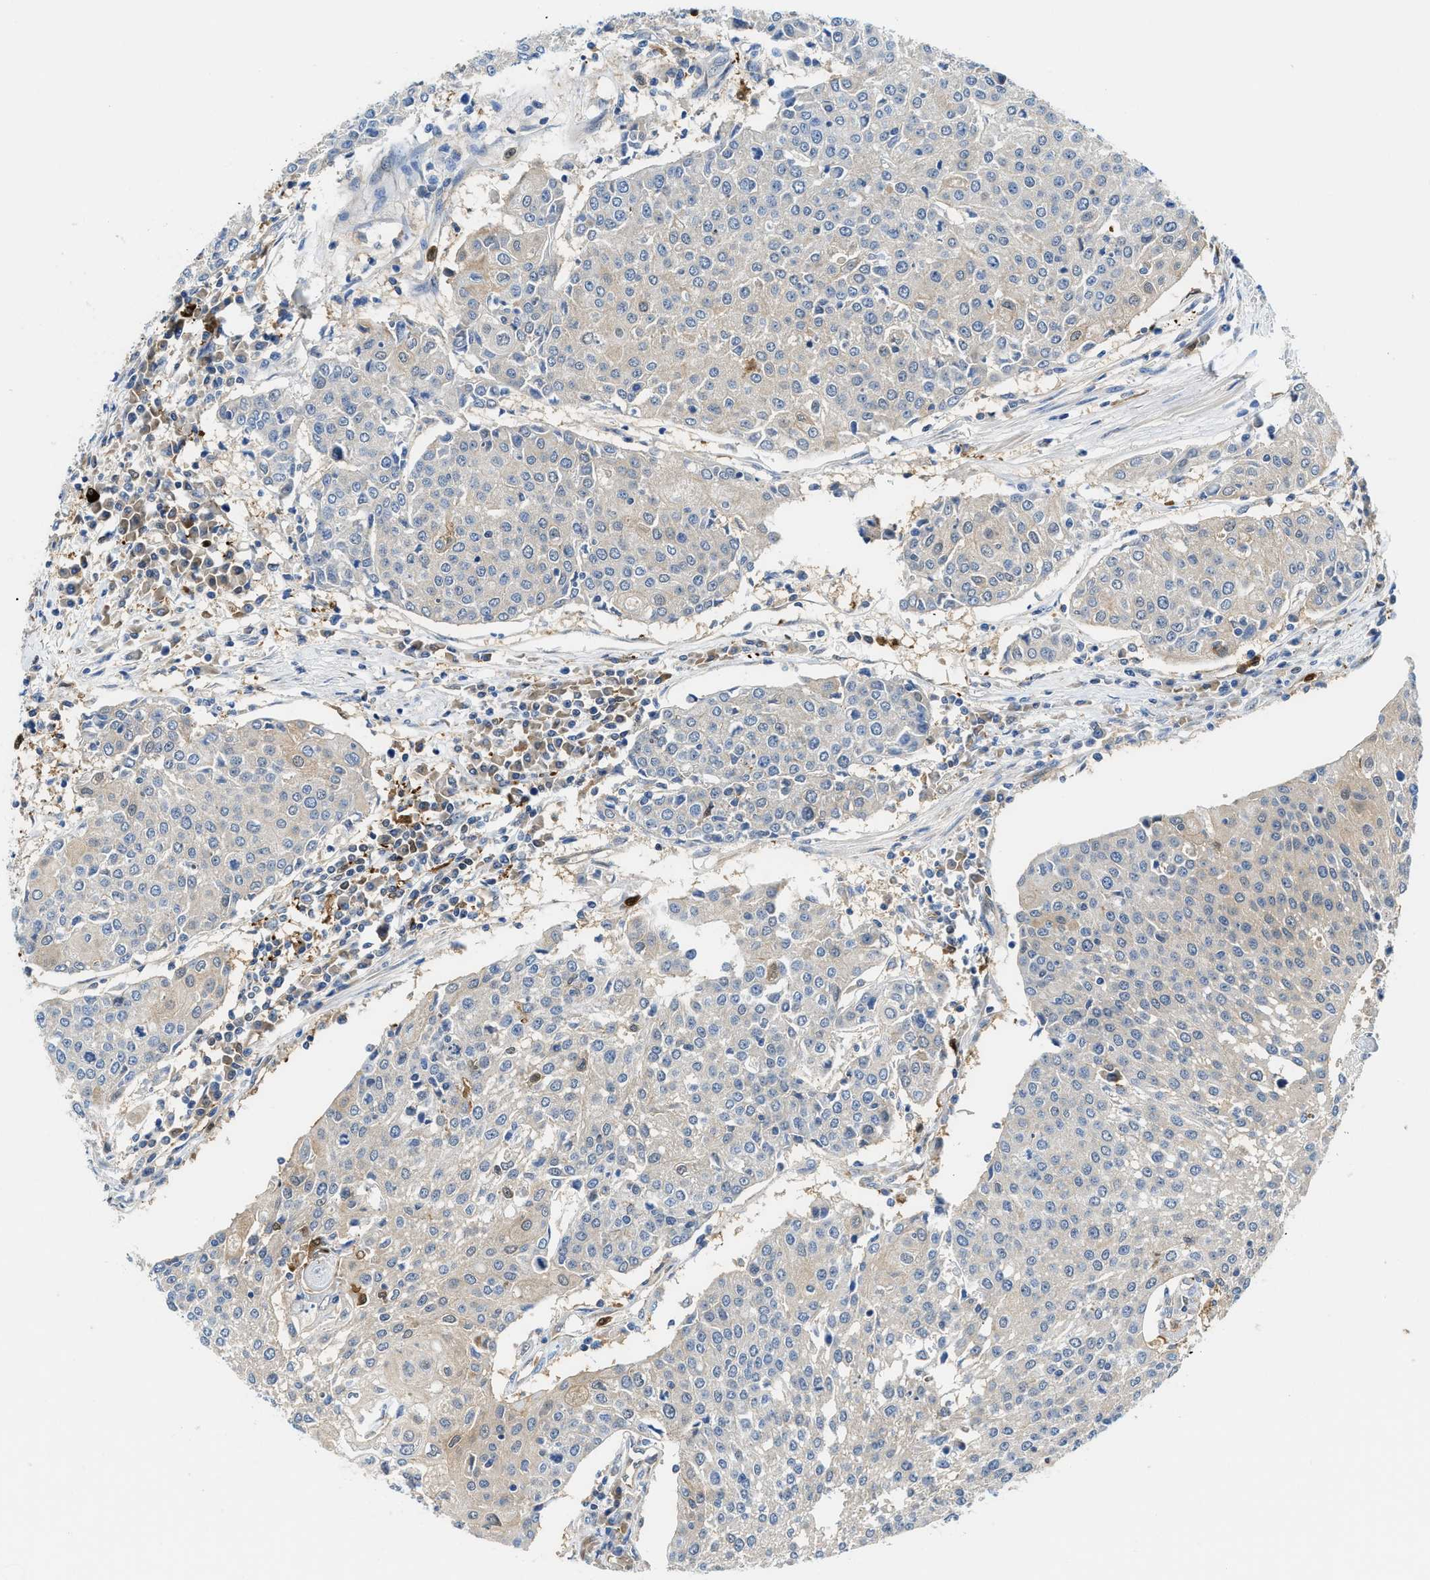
{"staining": {"intensity": "negative", "quantity": "none", "location": "none"}, "tissue": "urothelial cancer", "cell_type": "Tumor cells", "image_type": "cancer", "snomed": [{"axis": "morphology", "description": "Urothelial carcinoma, High grade"}, {"axis": "topography", "description": "Urinary bladder"}], "caption": "Urothelial carcinoma (high-grade) was stained to show a protein in brown. There is no significant expression in tumor cells.", "gene": "LTA4H", "patient": {"sex": "female", "age": 85}}